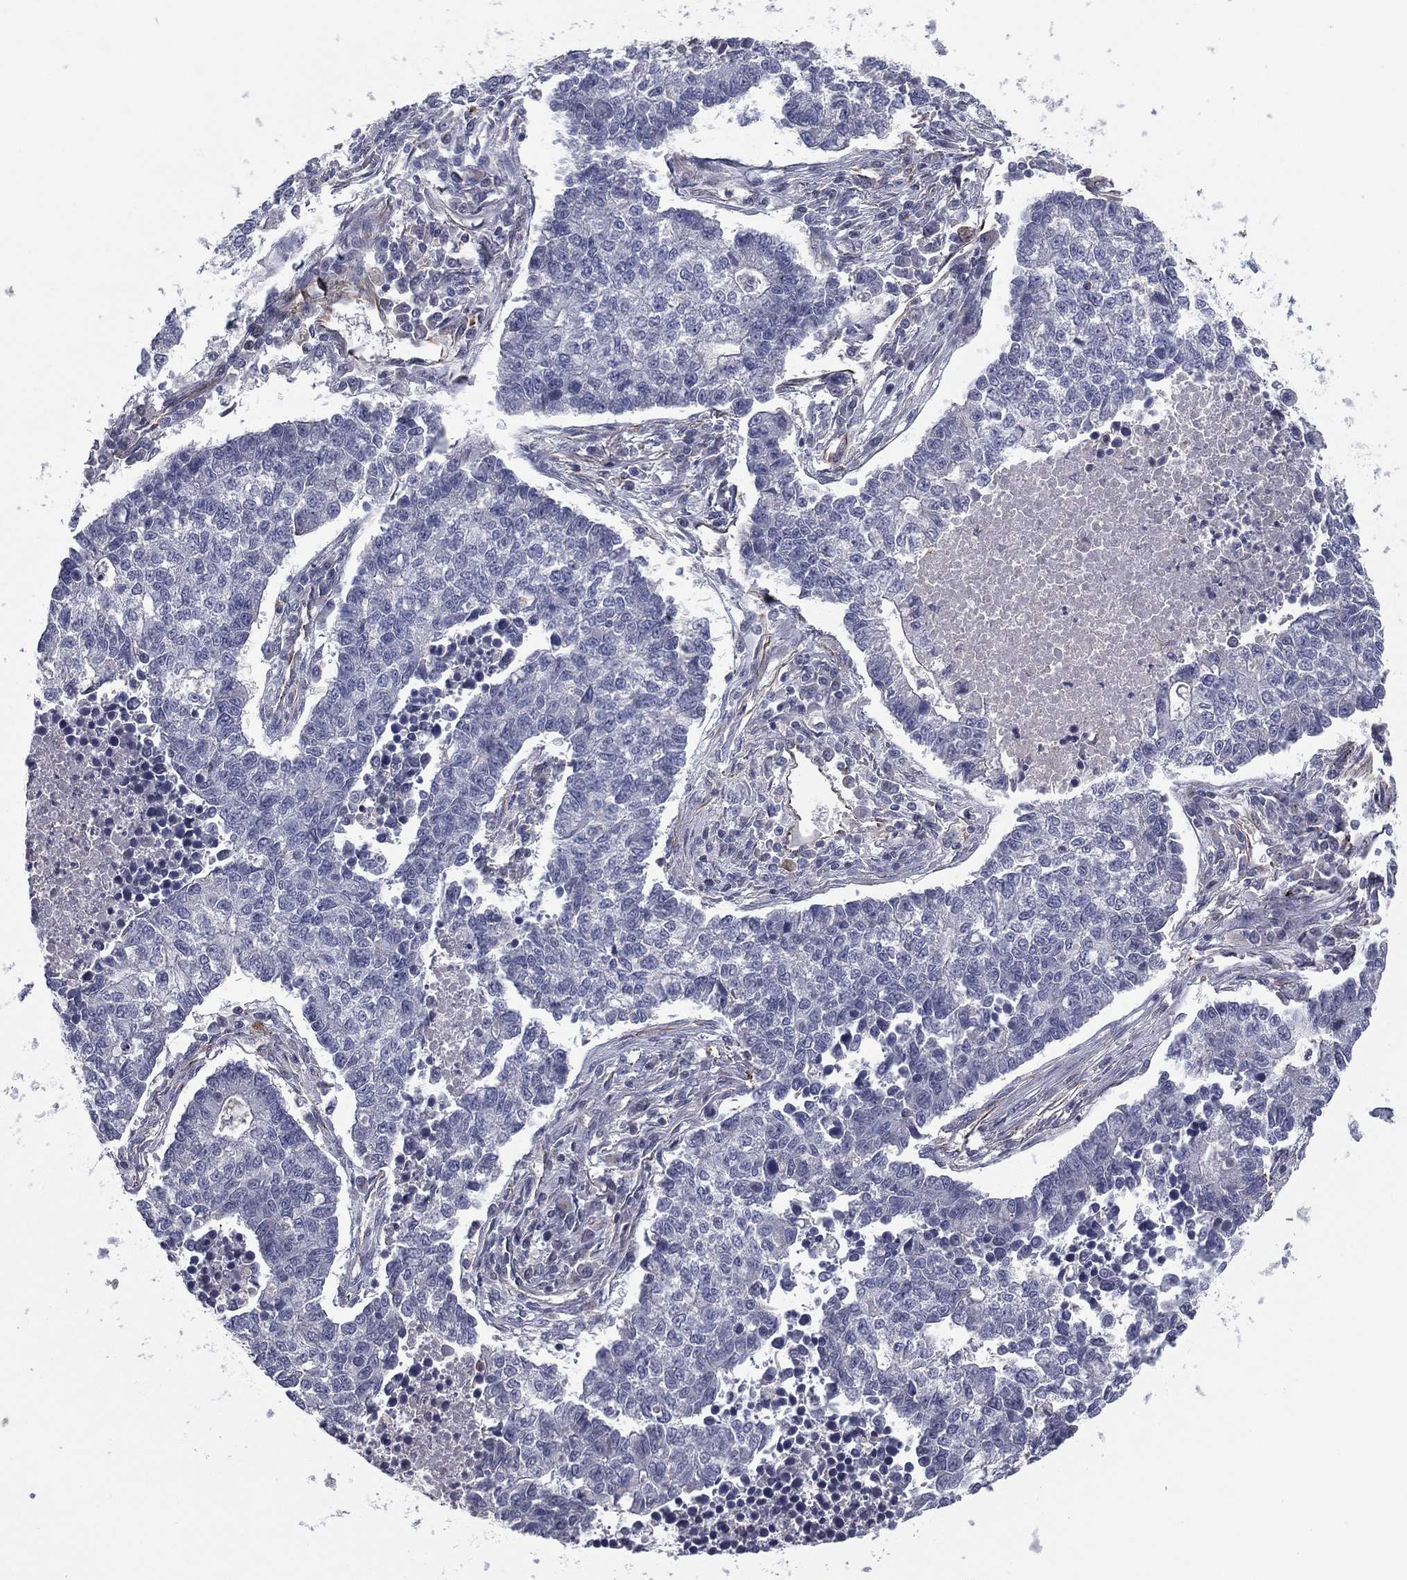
{"staining": {"intensity": "negative", "quantity": "none", "location": "none"}, "tissue": "lung cancer", "cell_type": "Tumor cells", "image_type": "cancer", "snomed": [{"axis": "morphology", "description": "Adenocarcinoma, NOS"}, {"axis": "topography", "description": "Lung"}], "caption": "Tumor cells show no significant positivity in adenocarcinoma (lung).", "gene": "SCUBE1", "patient": {"sex": "male", "age": 57}}